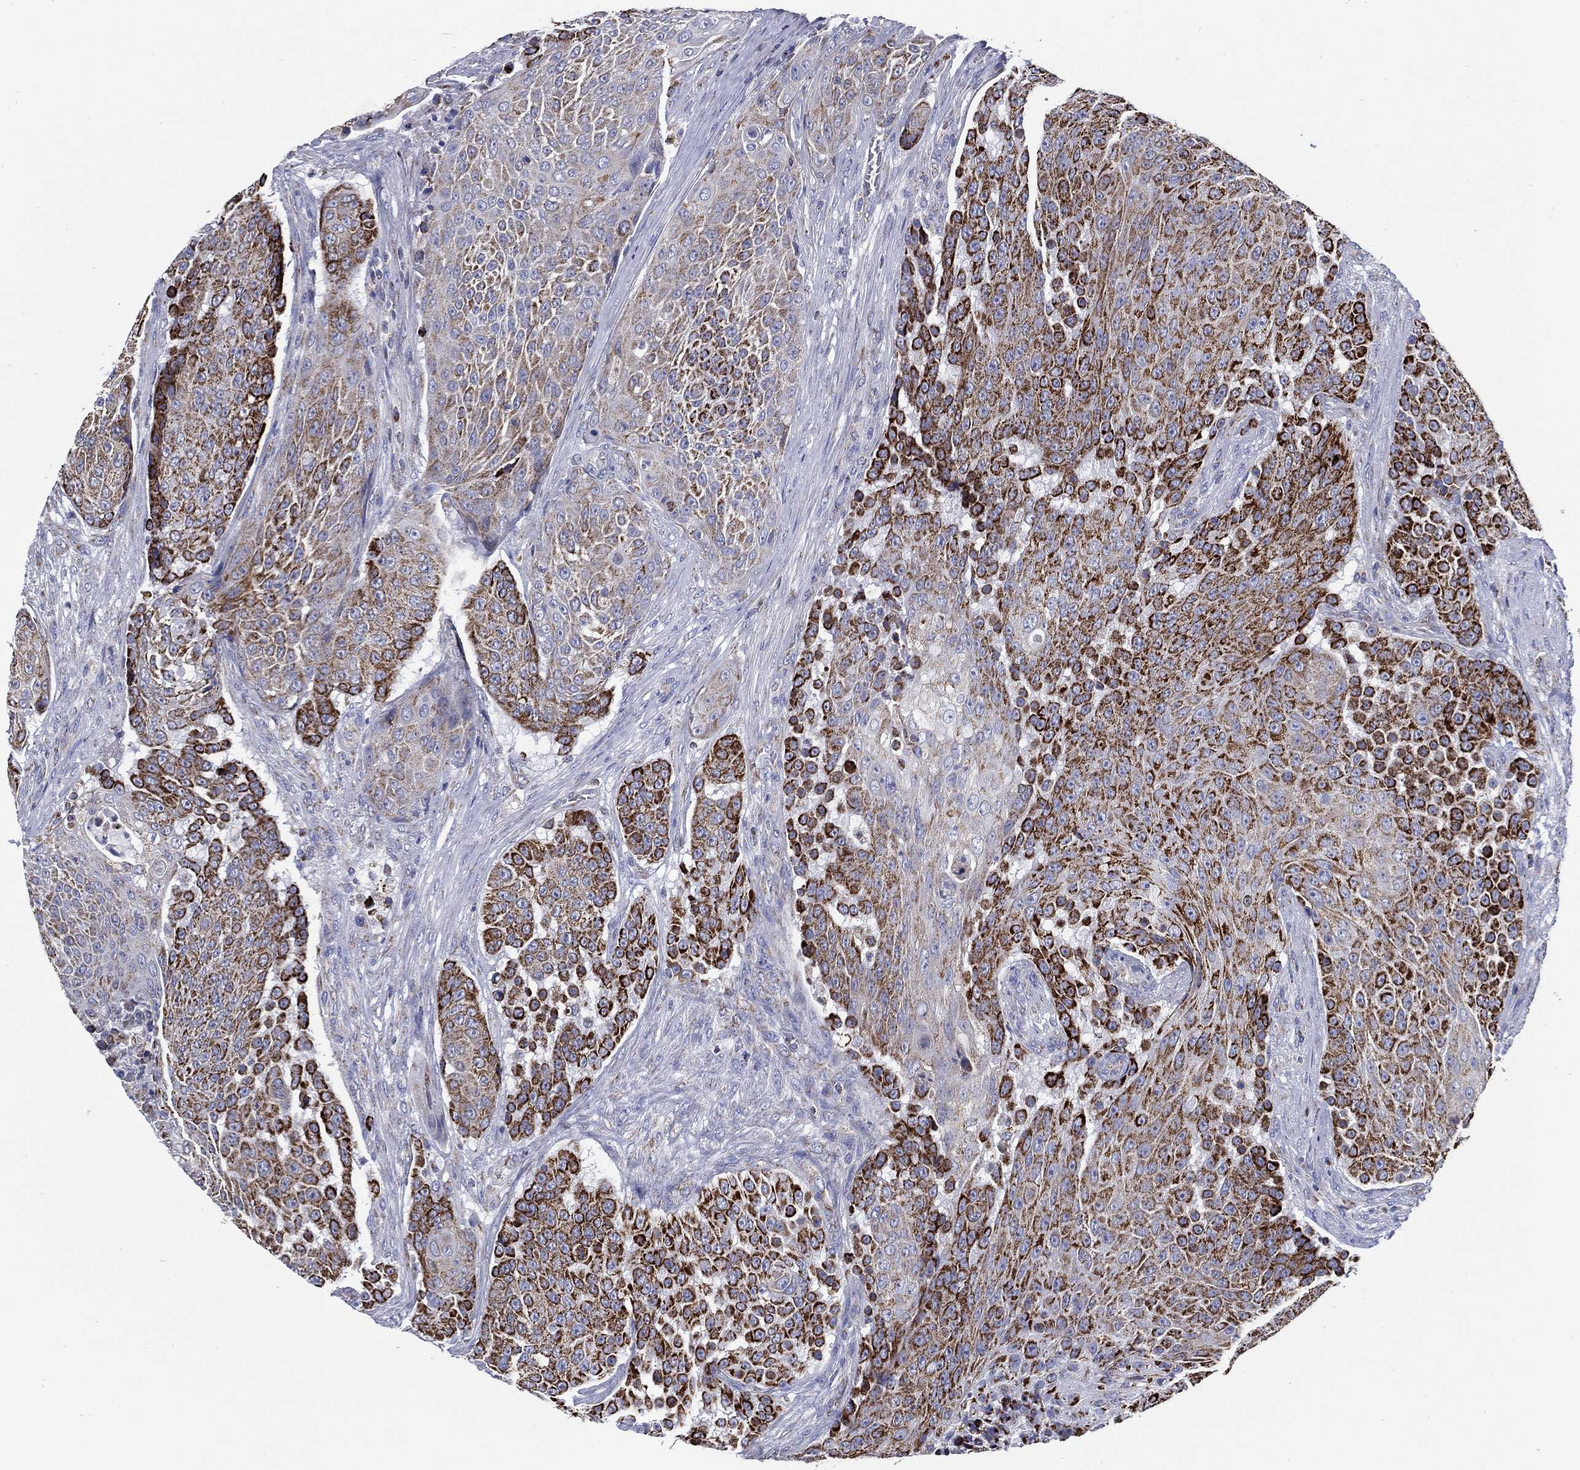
{"staining": {"intensity": "strong", "quantity": ">75%", "location": "cytoplasmic/membranous"}, "tissue": "urothelial cancer", "cell_type": "Tumor cells", "image_type": "cancer", "snomed": [{"axis": "morphology", "description": "Urothelial carcinoma, High grade"}, {"axis": "topography", "description": "Urinary bladder"}], "caption": "About >75% of tumor cells in human urothelial cancer exhibit strong cytoplasmic/membranous protein staining as visualized by brown immunohistochemical staining.", "gene": "SFXN1", "patient": {"sex": "female", "age": 63}}